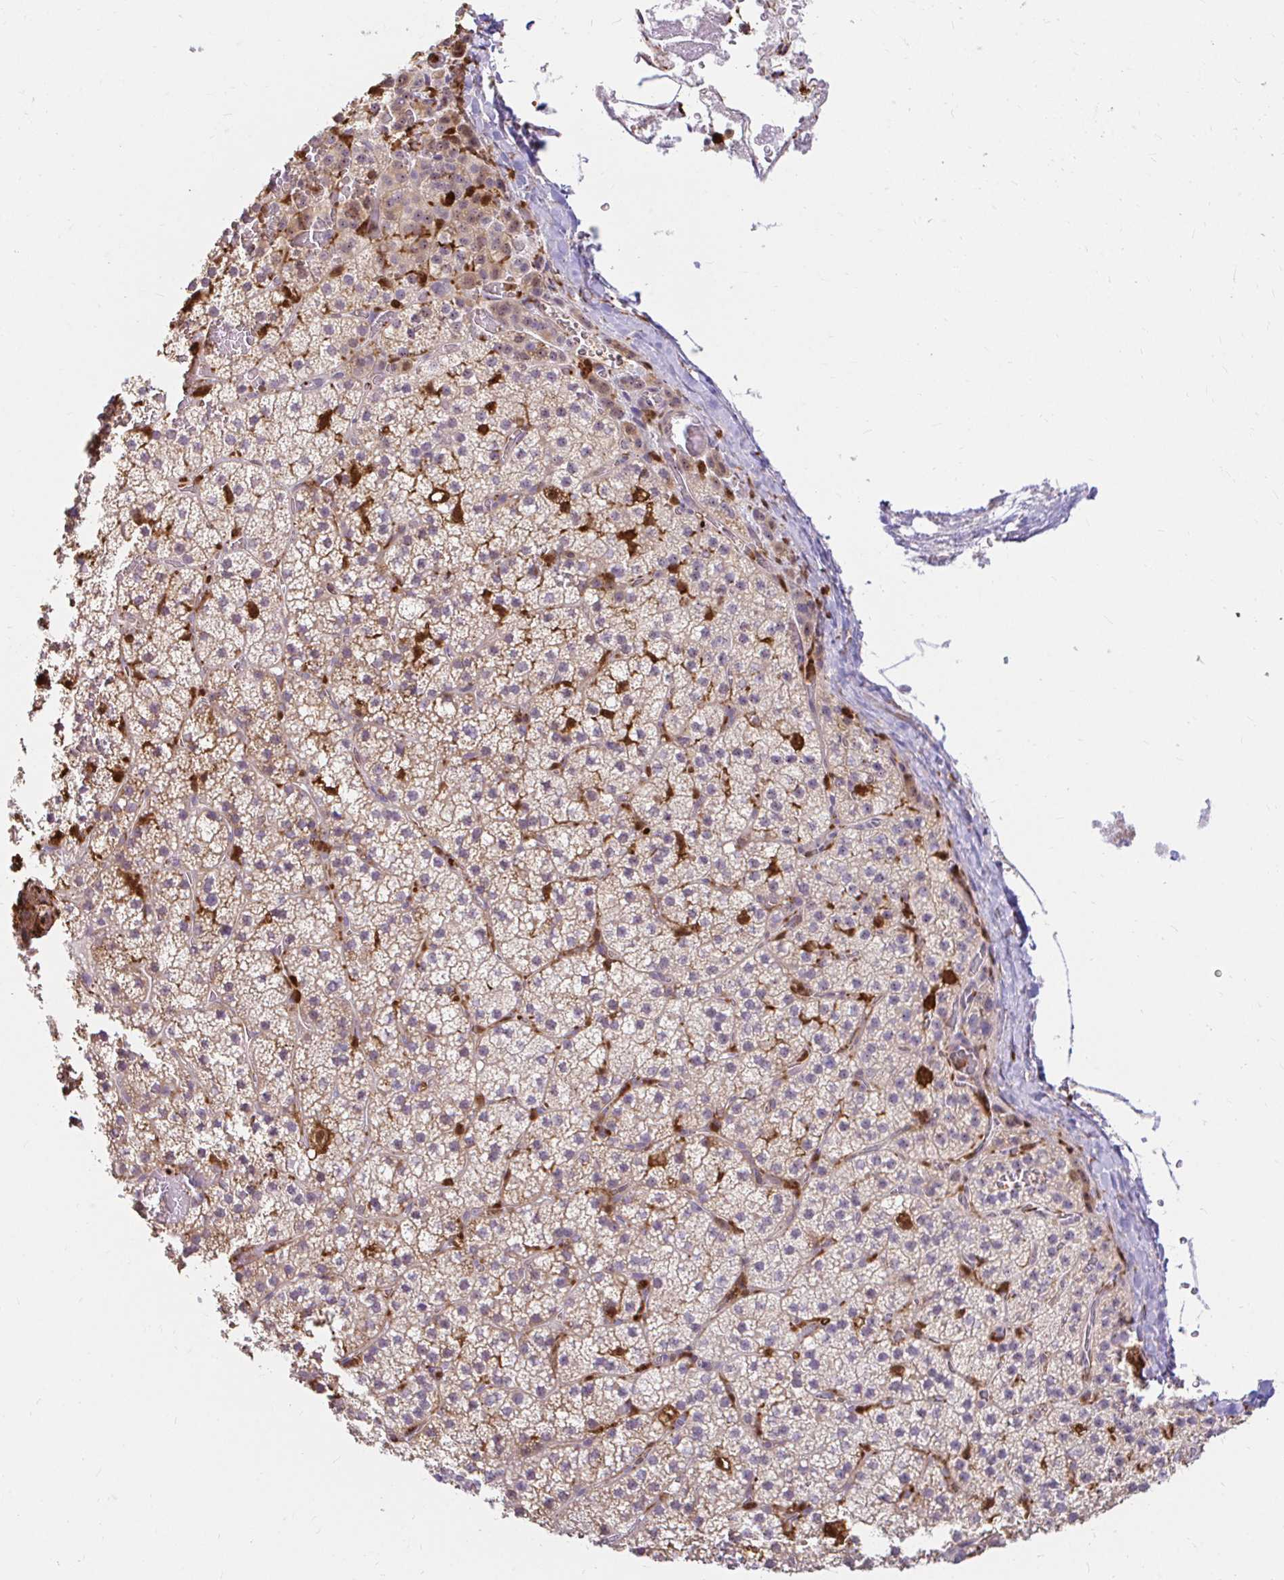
{"staining": {"intensity": "moderate", "quantity": "<25%", "location": "cytoplasmic/membranous"}, "tissue": "adrenal gland", "cell_type": "Glandular cells", "image_type": "normal", "snomed": [{"axis": "morphology", "description": "Normal tissue, NOS"}, {"axis": "topography", "description": "Adrenal gland"}], "caption": "Protein staining of benign adrenal gland displays moderate cytoplasmic/membranous expression in about <25% of glandular cells.", "gene": "PYCARD", "patient": {"sex": "male", "age": 53}}